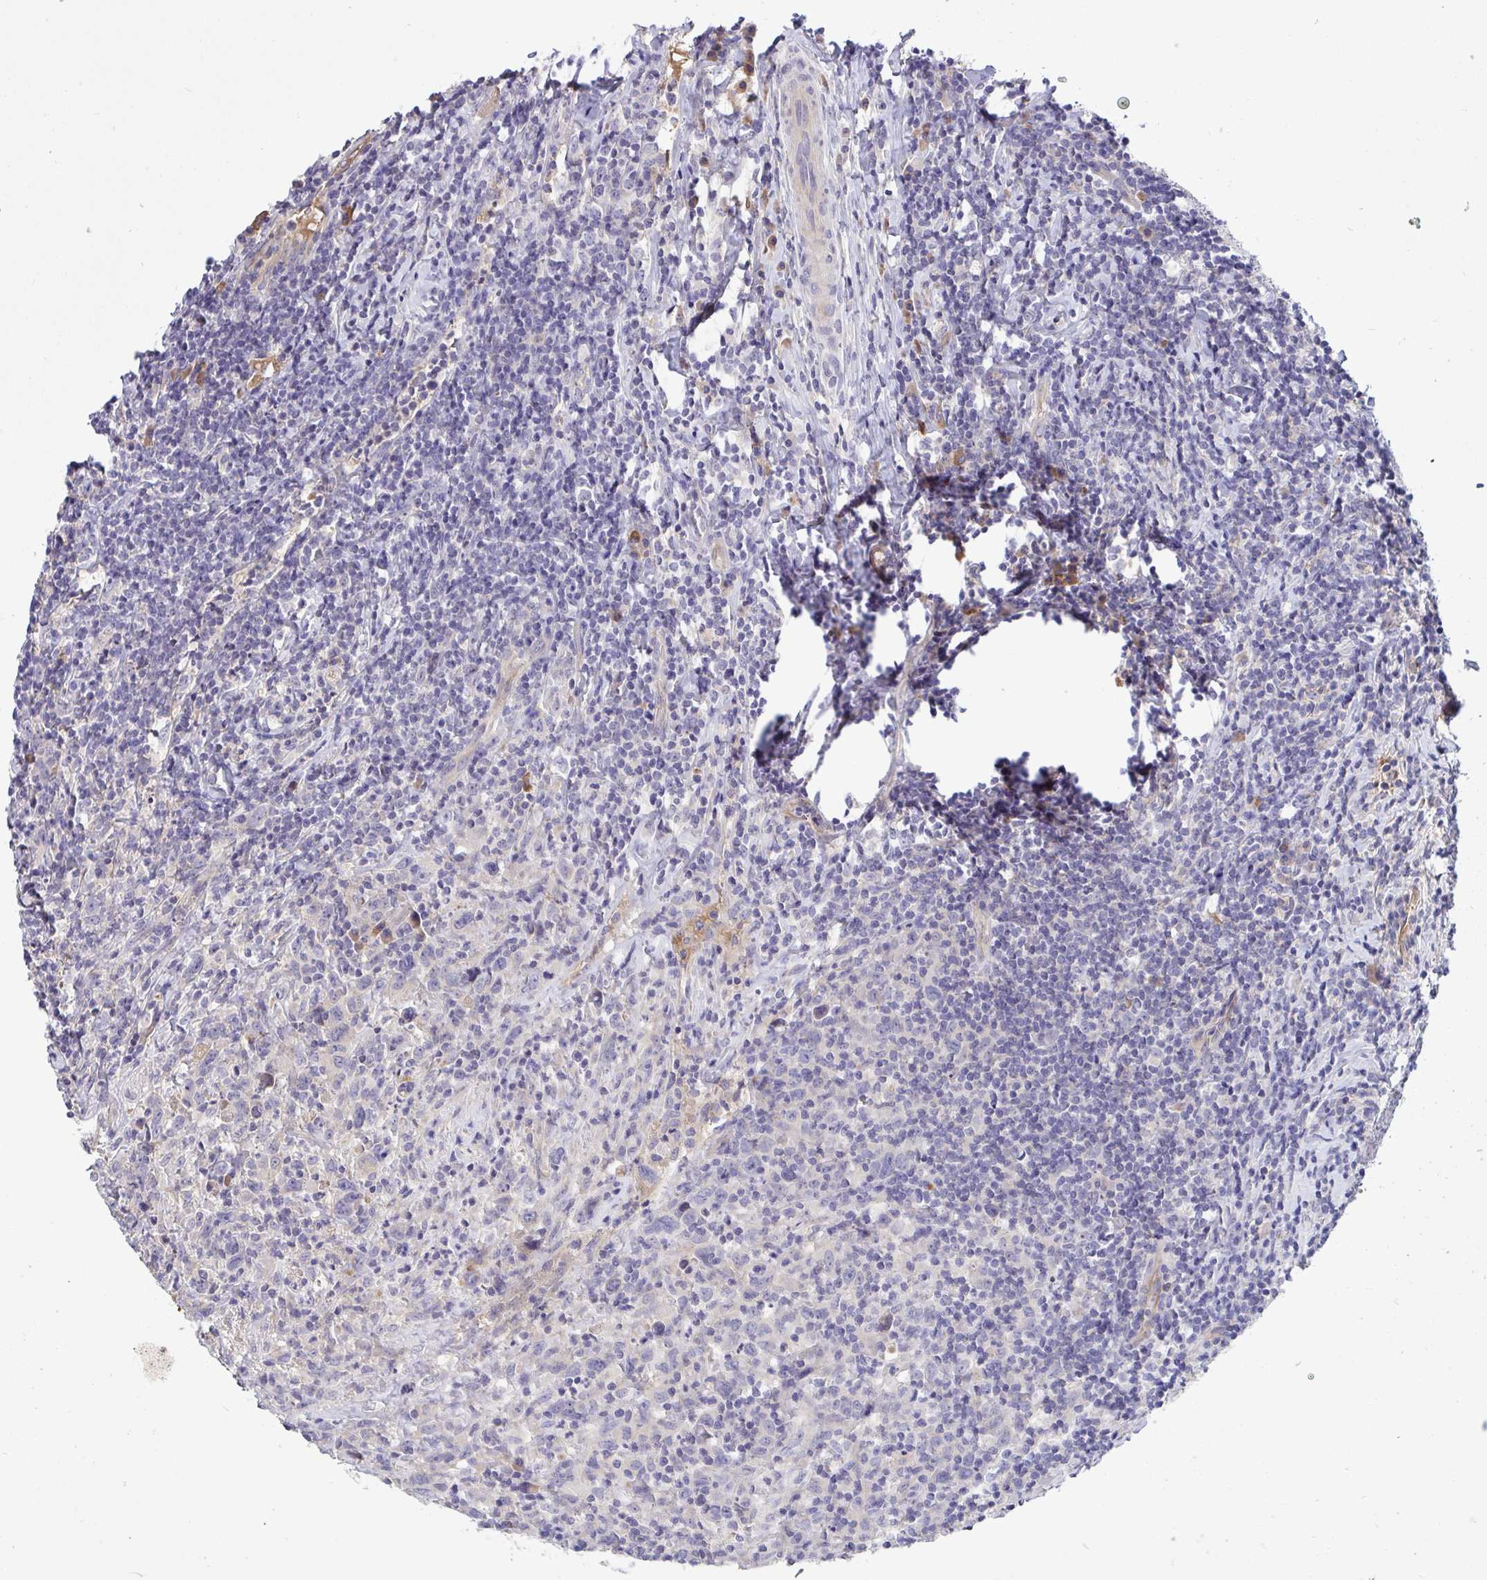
{"staining": {"intensity": "negative", "quantity": "none", "location": "none"}, "tissue": "lymphoma", "cell_type": "Tumor cells", "image_type": "cancer", "snomed": [{"axis": "morphology", "description": "Hodgkin's disease, NOS"}, {"axis": "topography", "description": "Lymph node"}], "caption": "Immunohistochemistry of human Hodgkin's disease displays no expression in tumor cells. (Immunohistochemistry, brightfield microscopy, high magnification).", "gene": "ZNF581", "patient": {"sex": "female", "age": 18}}